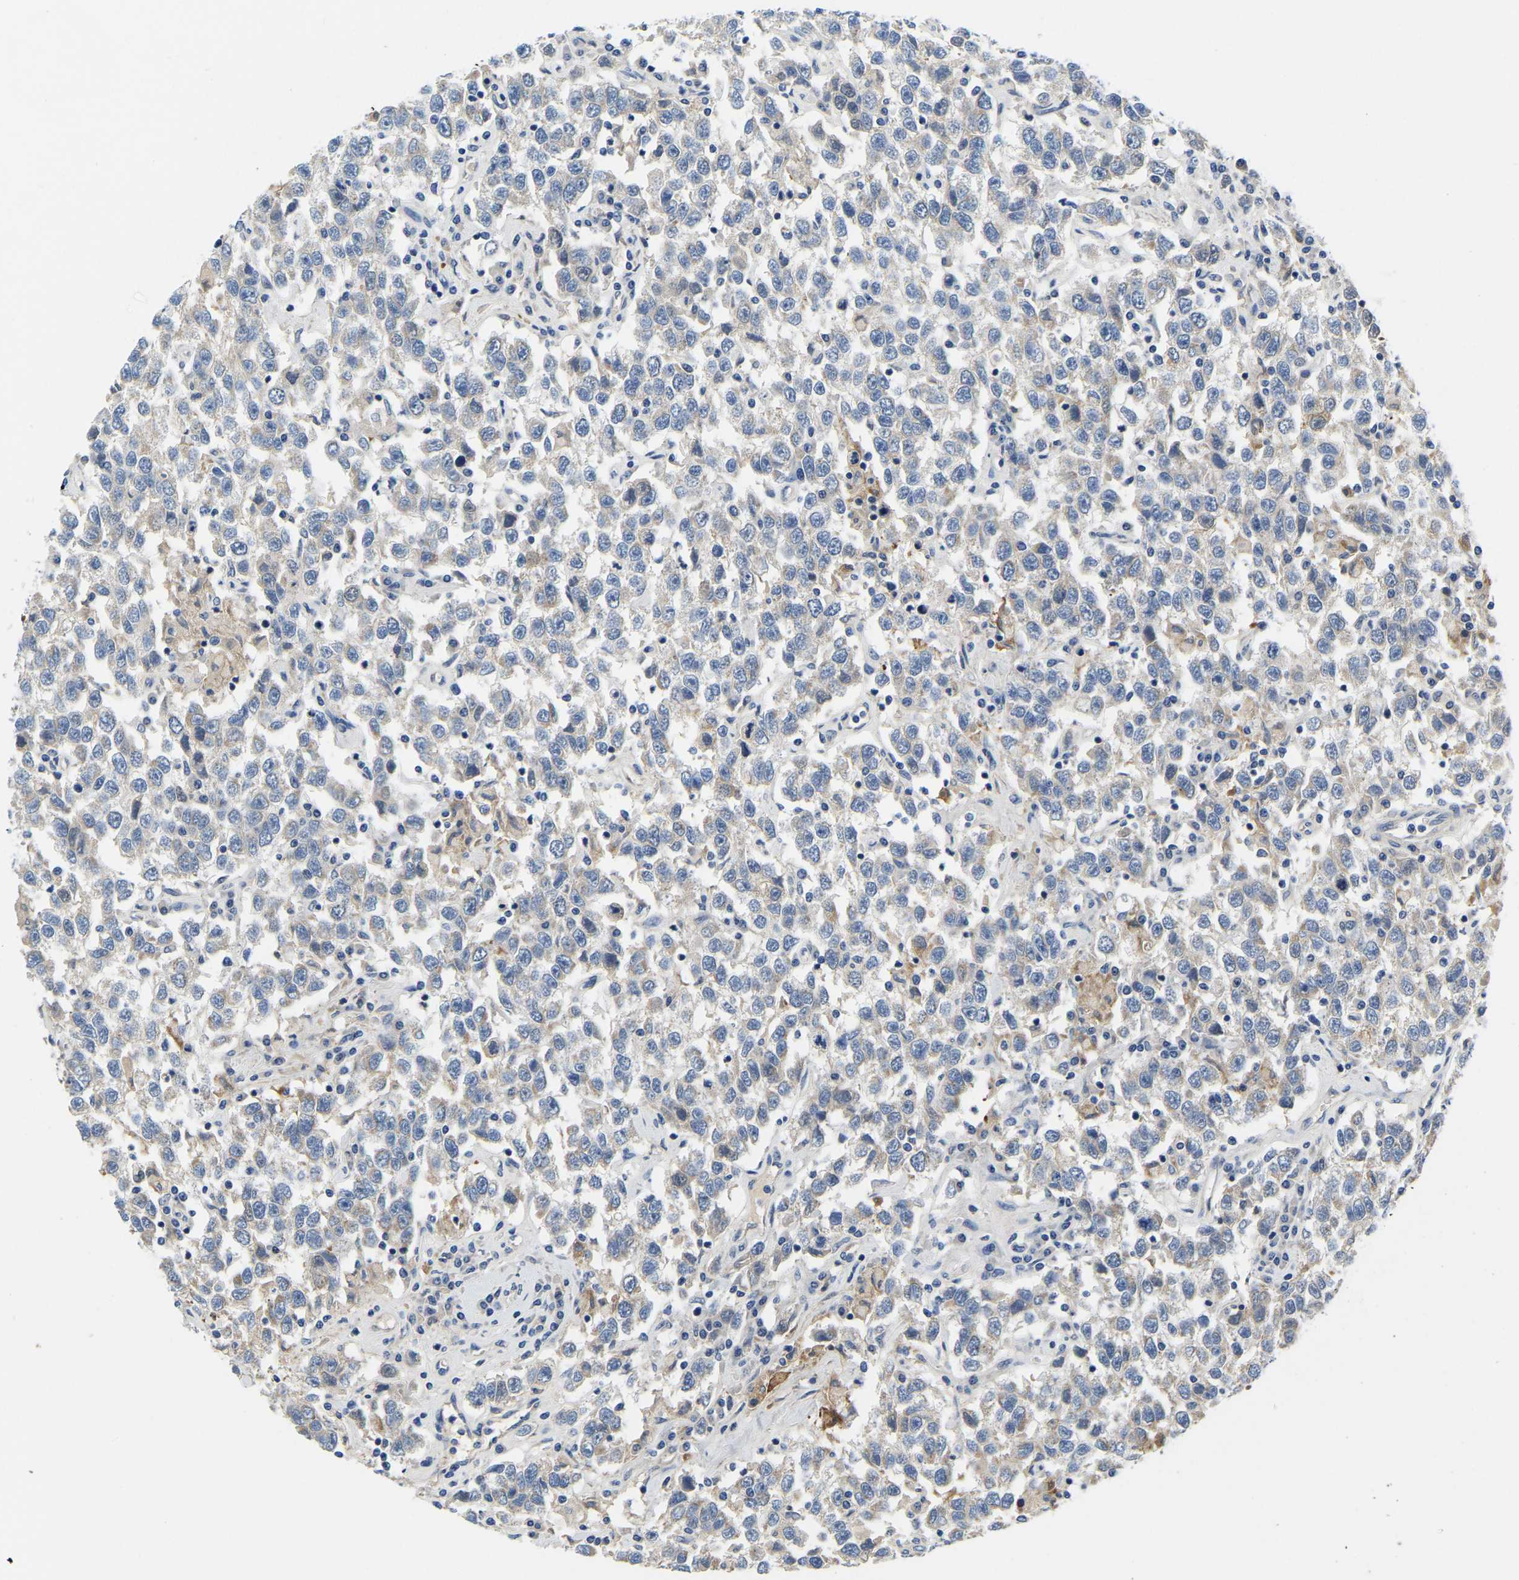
{"staining": {"intensity": "negative", "quantity": "none", "location": "none"}, "tissue": "testis cancer", "cell_type": "Tumor cells", "image_type": "cancer", "snomed": [{"axis": "morphology", "description": "Seminoma, NOS"}, {"axis": "topography", "description": "Testis"}], "caption": "The immunohistochemistry (IHC) photomicrograph has no significant positivity in tumor cells of testis cancer tissue.", "gene": "LIAS", "patient": {"sex": "male", "age": 41}}